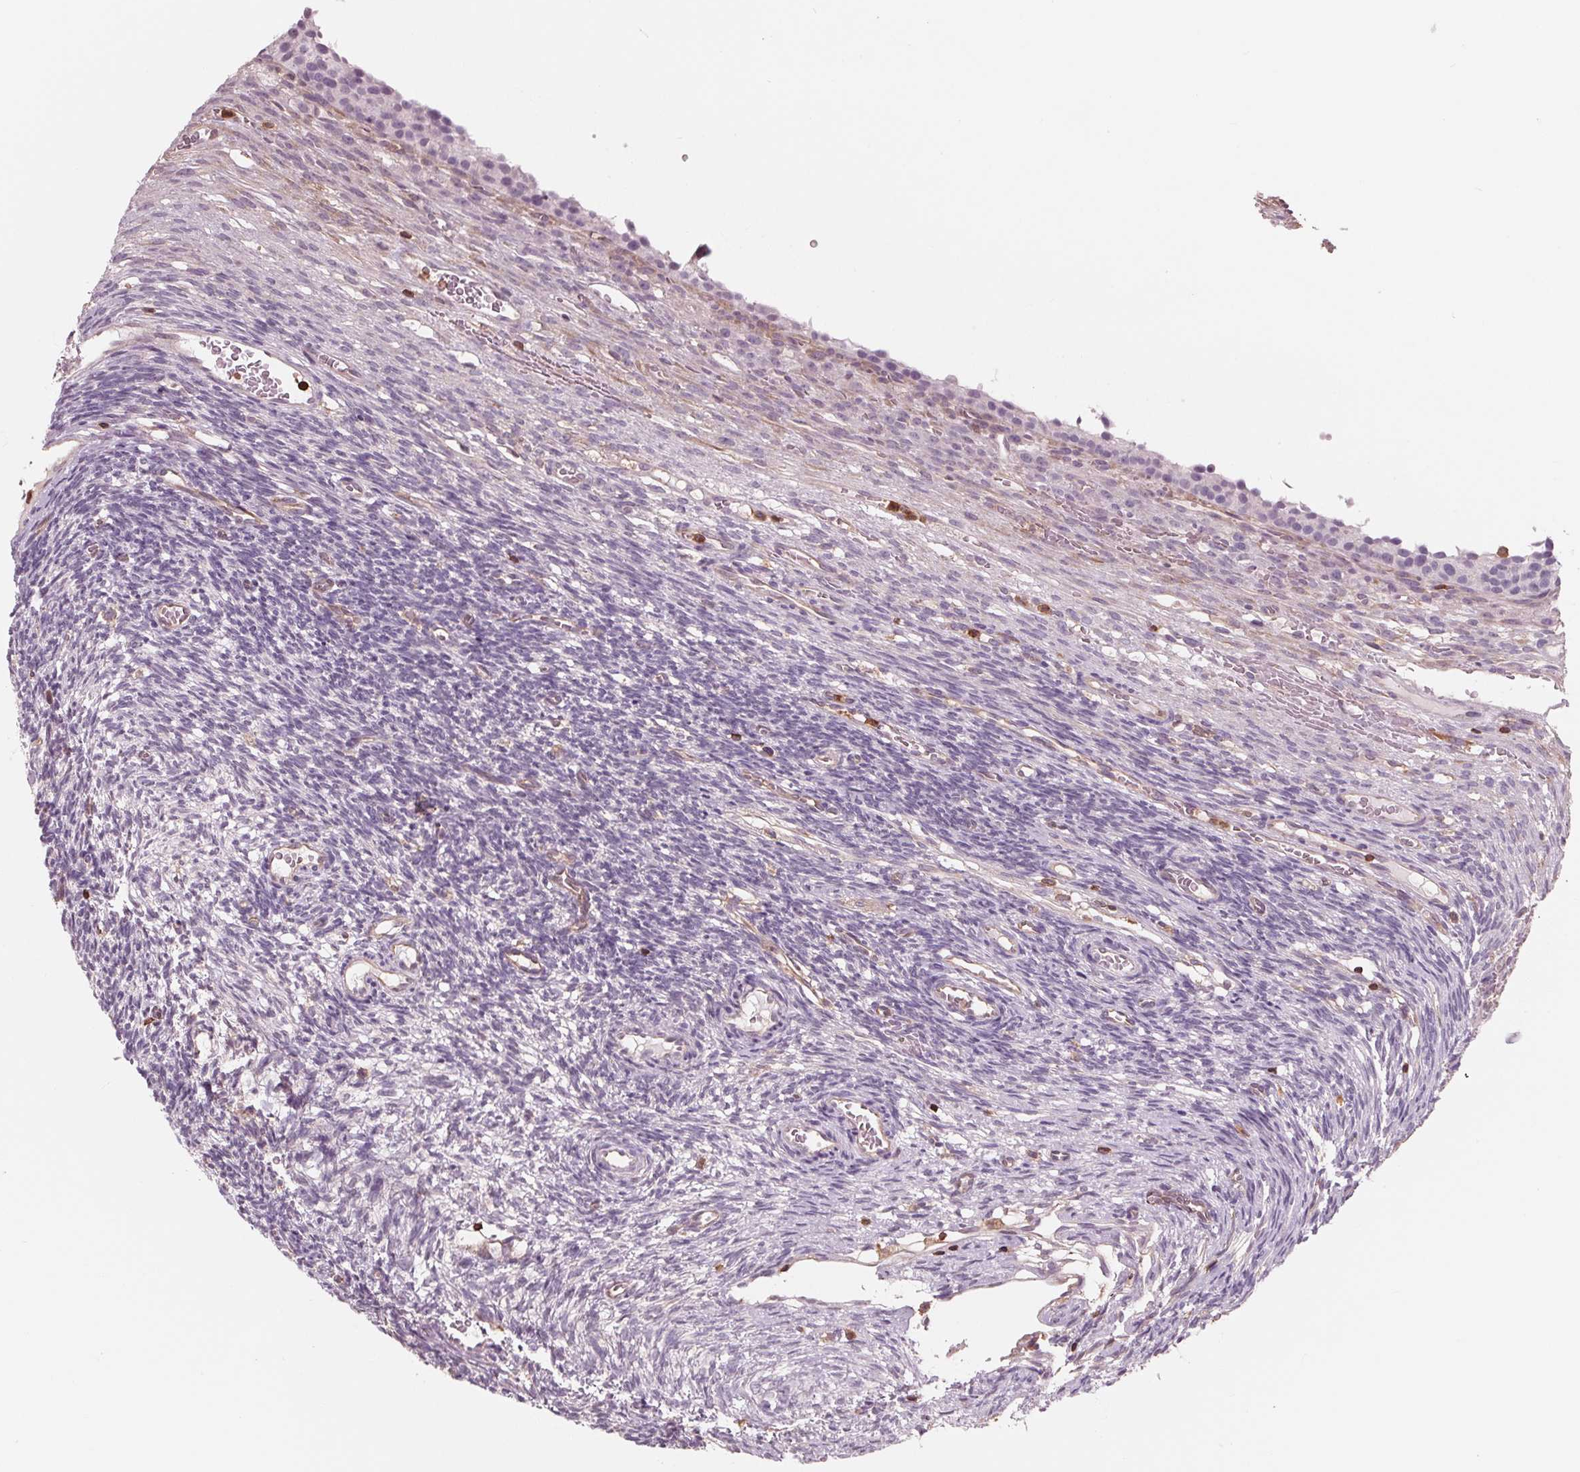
{"staining": {"intensity": "negative", "quantity": "none", "location": "none"}, "tissue": "ovary", "cell_type": "Follicle cells", "image_type": "normal", "snomed": [{"axis": "morphology", "description": "Normal tissue, NOS"}, {"axis": "topography", "description": "Ovary"}], "caption": "This image is of unremarkable ovary stained with immunohistochemistry to label a protein in brown with the nuclei are counter-stained blue. There is no staining in follicle cells.", "gene": "ARHGAP25", "patient": {"sex": "female", "age": 34}}